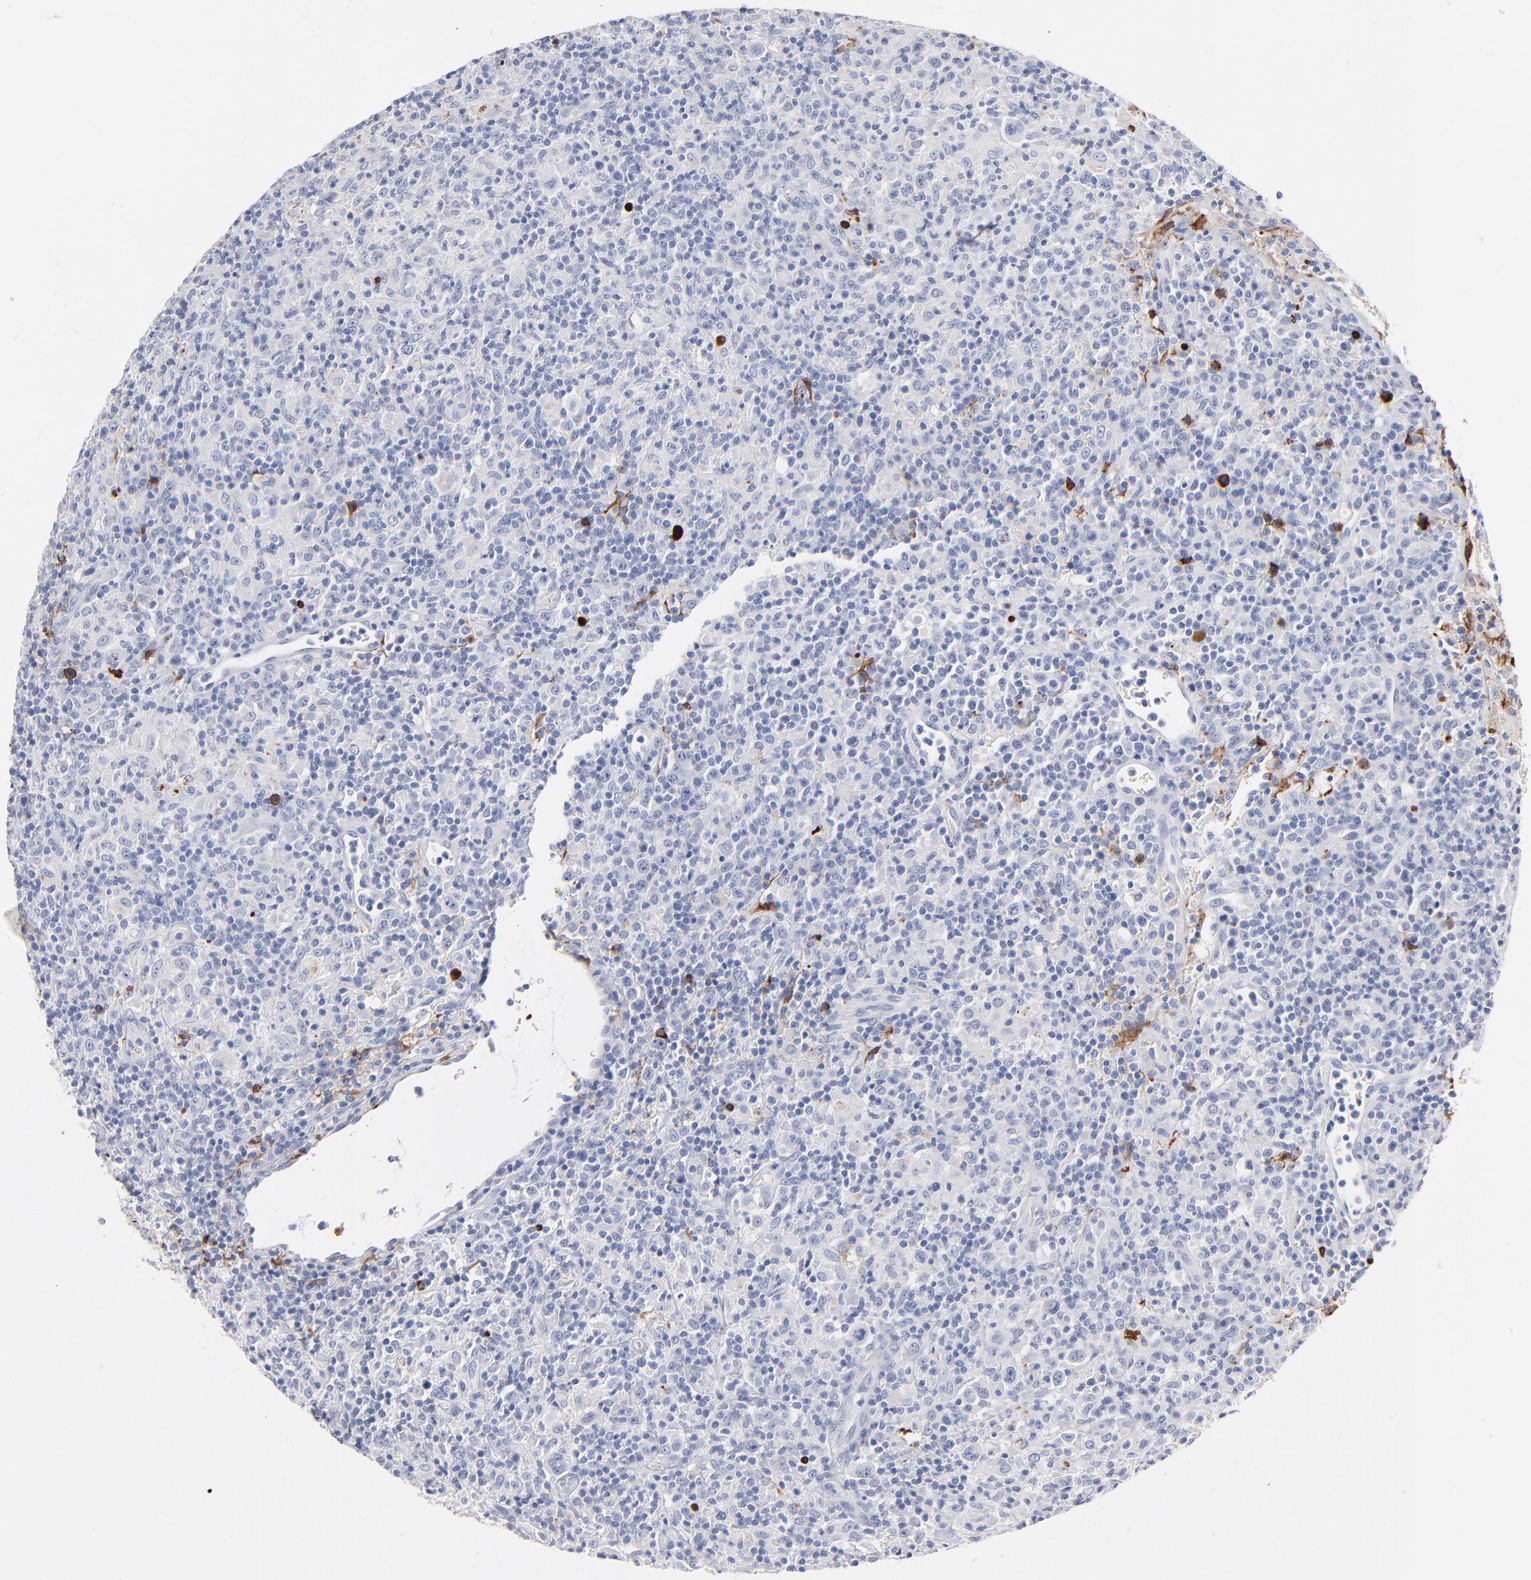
{"staining": {"intensity": "negative", "quantity": "none", "location": "none"}, "tissue": "lymphoma", "cell_type": "Tumor cells", "image_type": "cancer", "snomed": [{"axis": "morphology", "description": "Hodgkin's disease, NOS"}, {"axis": "topography", "description": "Lymph node"}], "caption": "There is no significant expression in tumor cells of lymphoma.", "gene": "APOH", "patient": {"sex": "male", "age": 65}}